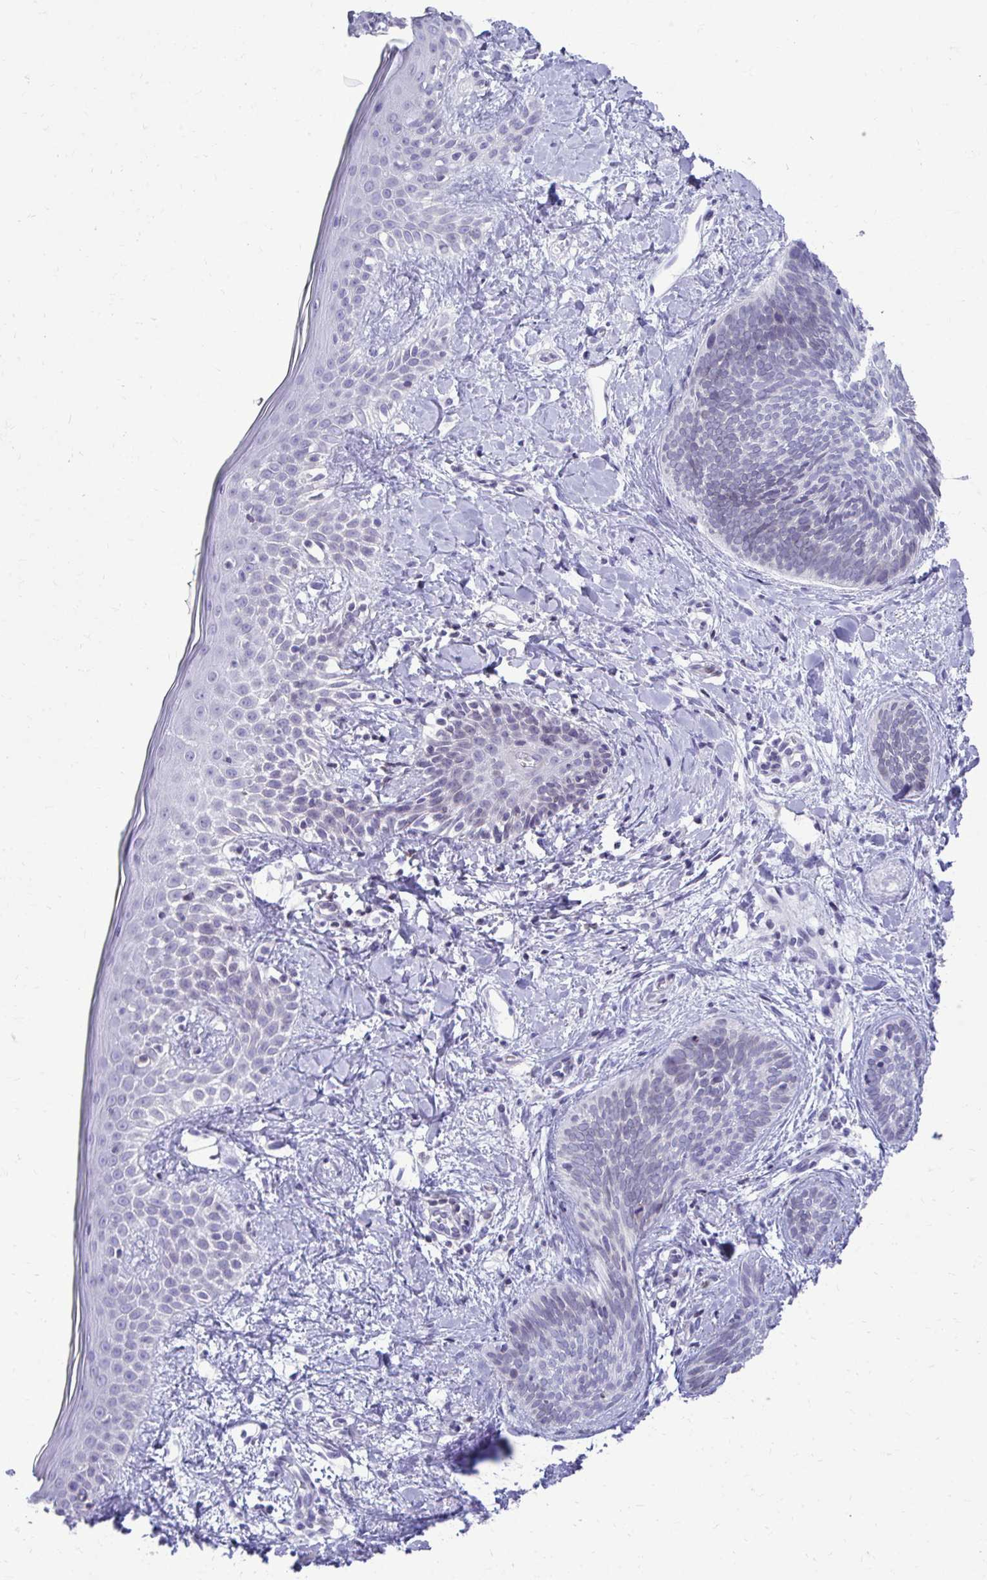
{"staining": {"intensity": "negative", "quantity": "none", "location": "none"}, "tissue": "skin cancer", "cell_type": "Tumor cells", "image_type": "cancer", "snomed": [{"axis": "morphology", "description": "Basal cell carcinoma"}, {"axis": "topography", "description": "Skin"}], "caption": "Photomicrograph shows no significant protein positivity in tumor cells of skin cancer.", "gene": "OR7A5", "patient": {"sex": "female", "age": 81}}